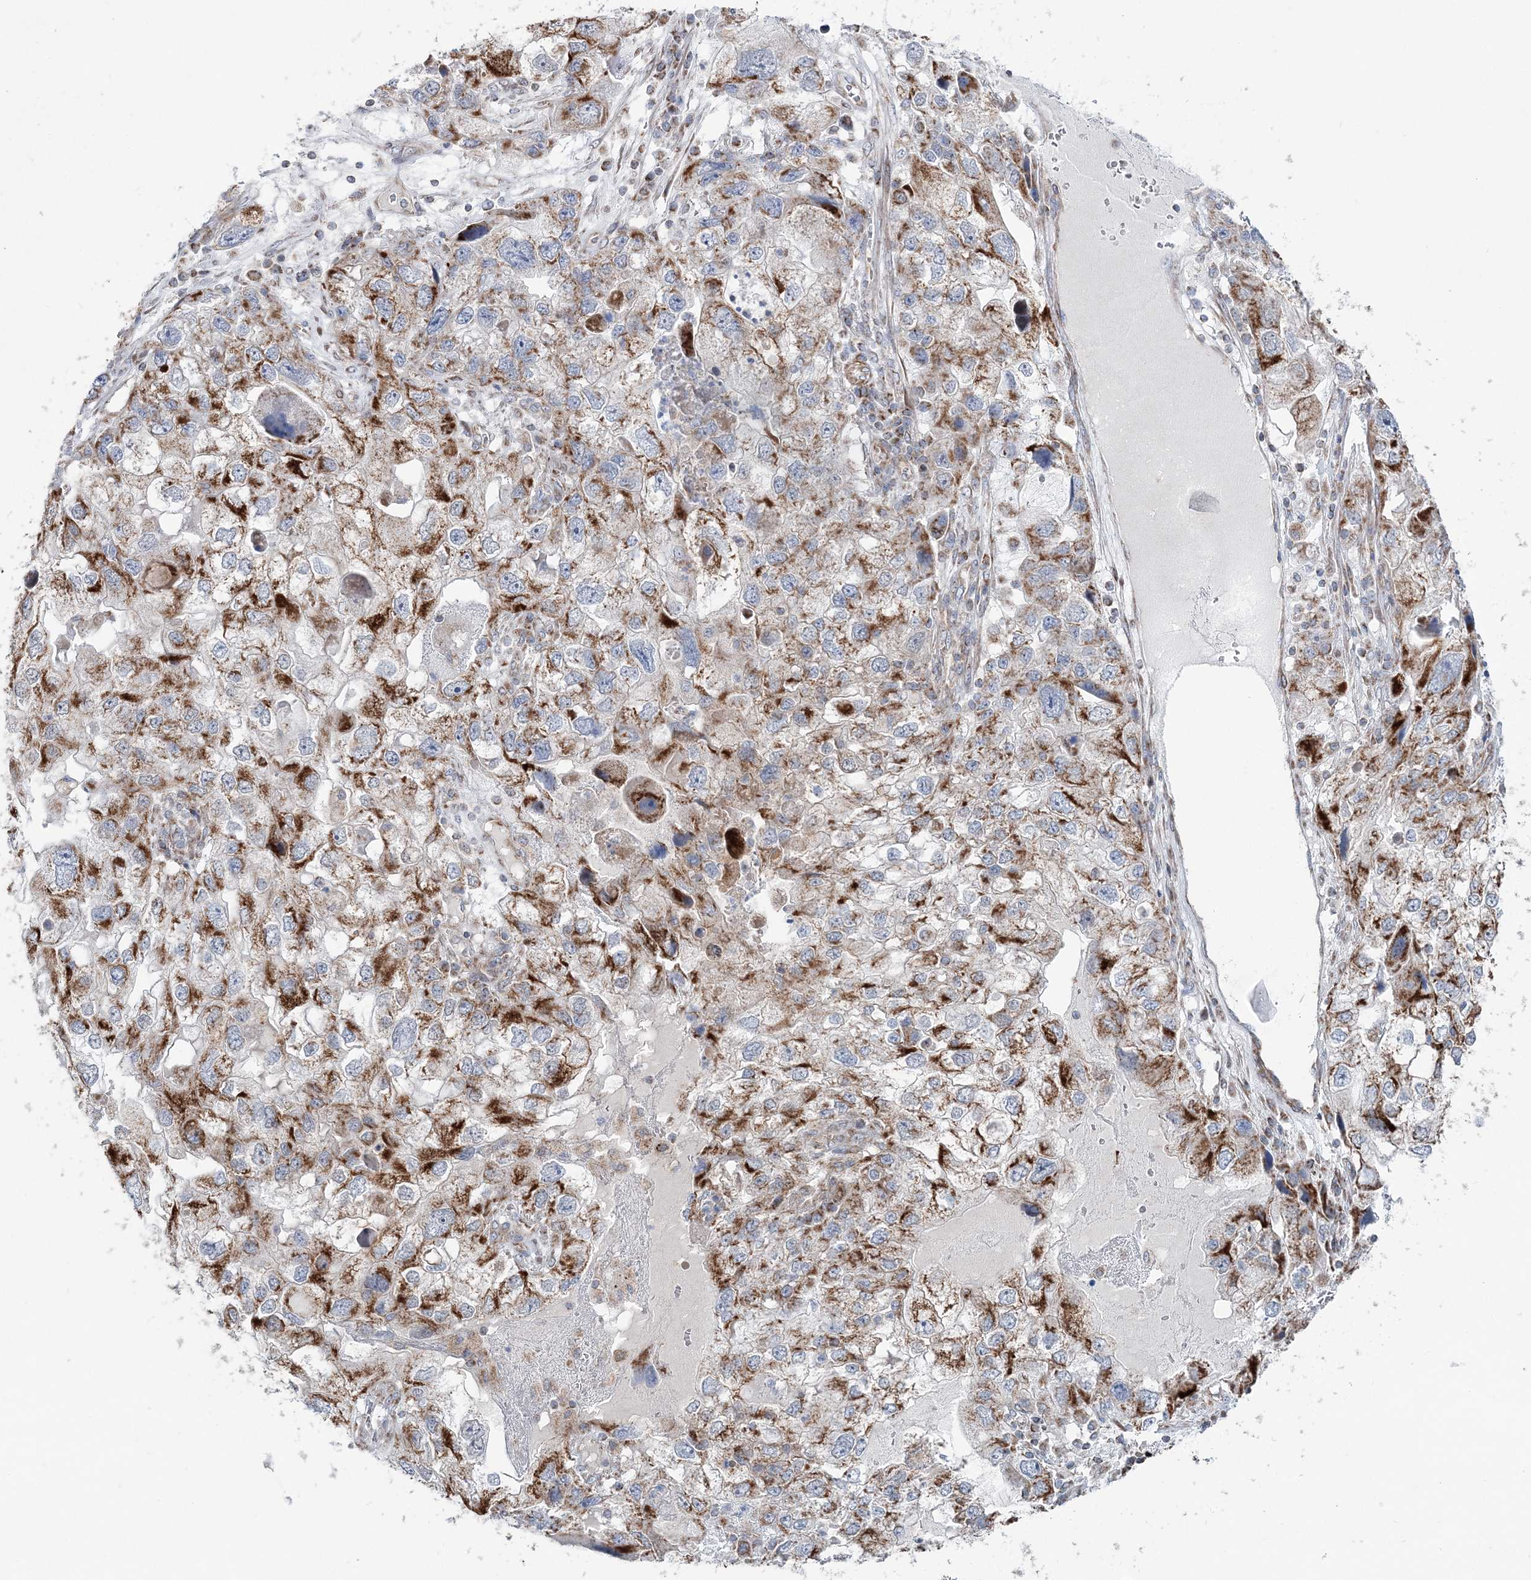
{"staining": {"intensity": "strong", "quantity": ">75%", "location": "cytoplasmic/membranous"}, "tissue": "endometrial cancer", "cell_type": "Tumor cells", "image_type": "cancer", "snomed": [{"axis": "morphology", "description": "Adenocarcinoma, NOS"}, {"axis": "topography", "description": "Endometrium"}], "caption": "Endometrial adenocarcinoma tissue shows strong cytoplasmic/membranous positivity in about >75% of tumor cells", "gene": "OPA1", "patient": {"sex": "female", "age": 49}}